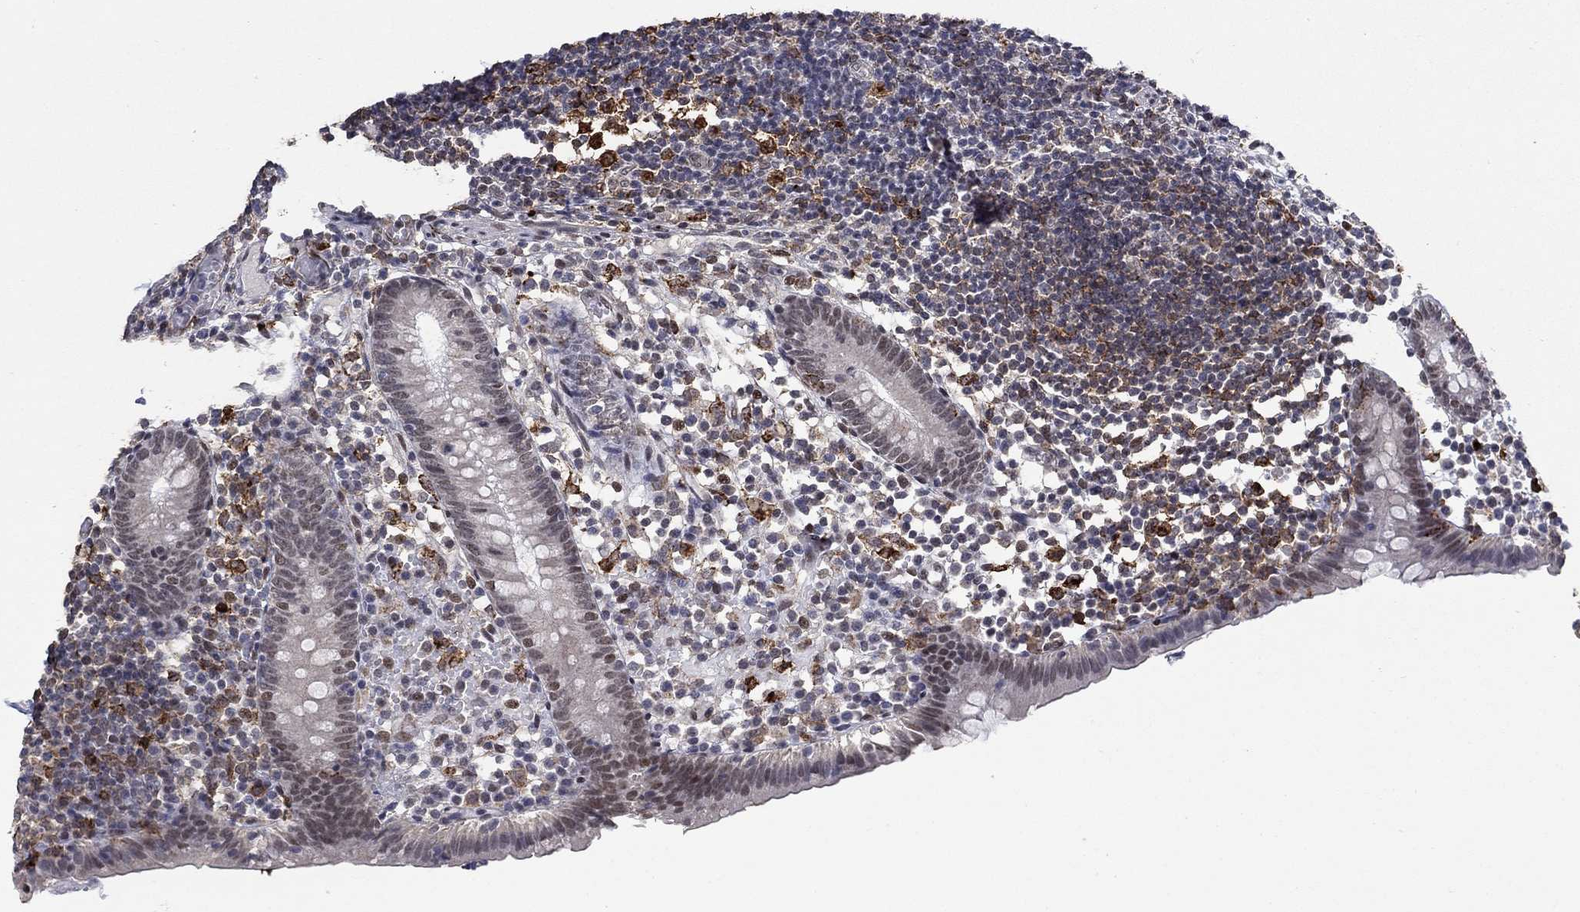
{"staining": {"intensity": "negative", "quantity": "none", "location": "none"}, "tissue": "appendix", "cell_type": "Glandular cells", "image_type": "normal", "snomed": [{"axis": "morphology", "description": "Normal tissue, NOS"}, {"axis": "topography", "description": "Appendix"}], "caption": "An immunohistochemistry (IHC) photomicrograph of unremarkable appendix is shown. There is no staining in glandular cells of appendix. (Stains: DAB (3,3'-diaminobenzidine) immunohistochemistry (IHC) with hematoxylin counter stain, Microscopy: brightfield microscopy at high magnification).", "gene": "GRIA3", "patient": {"sex": "female", "age": 40}}